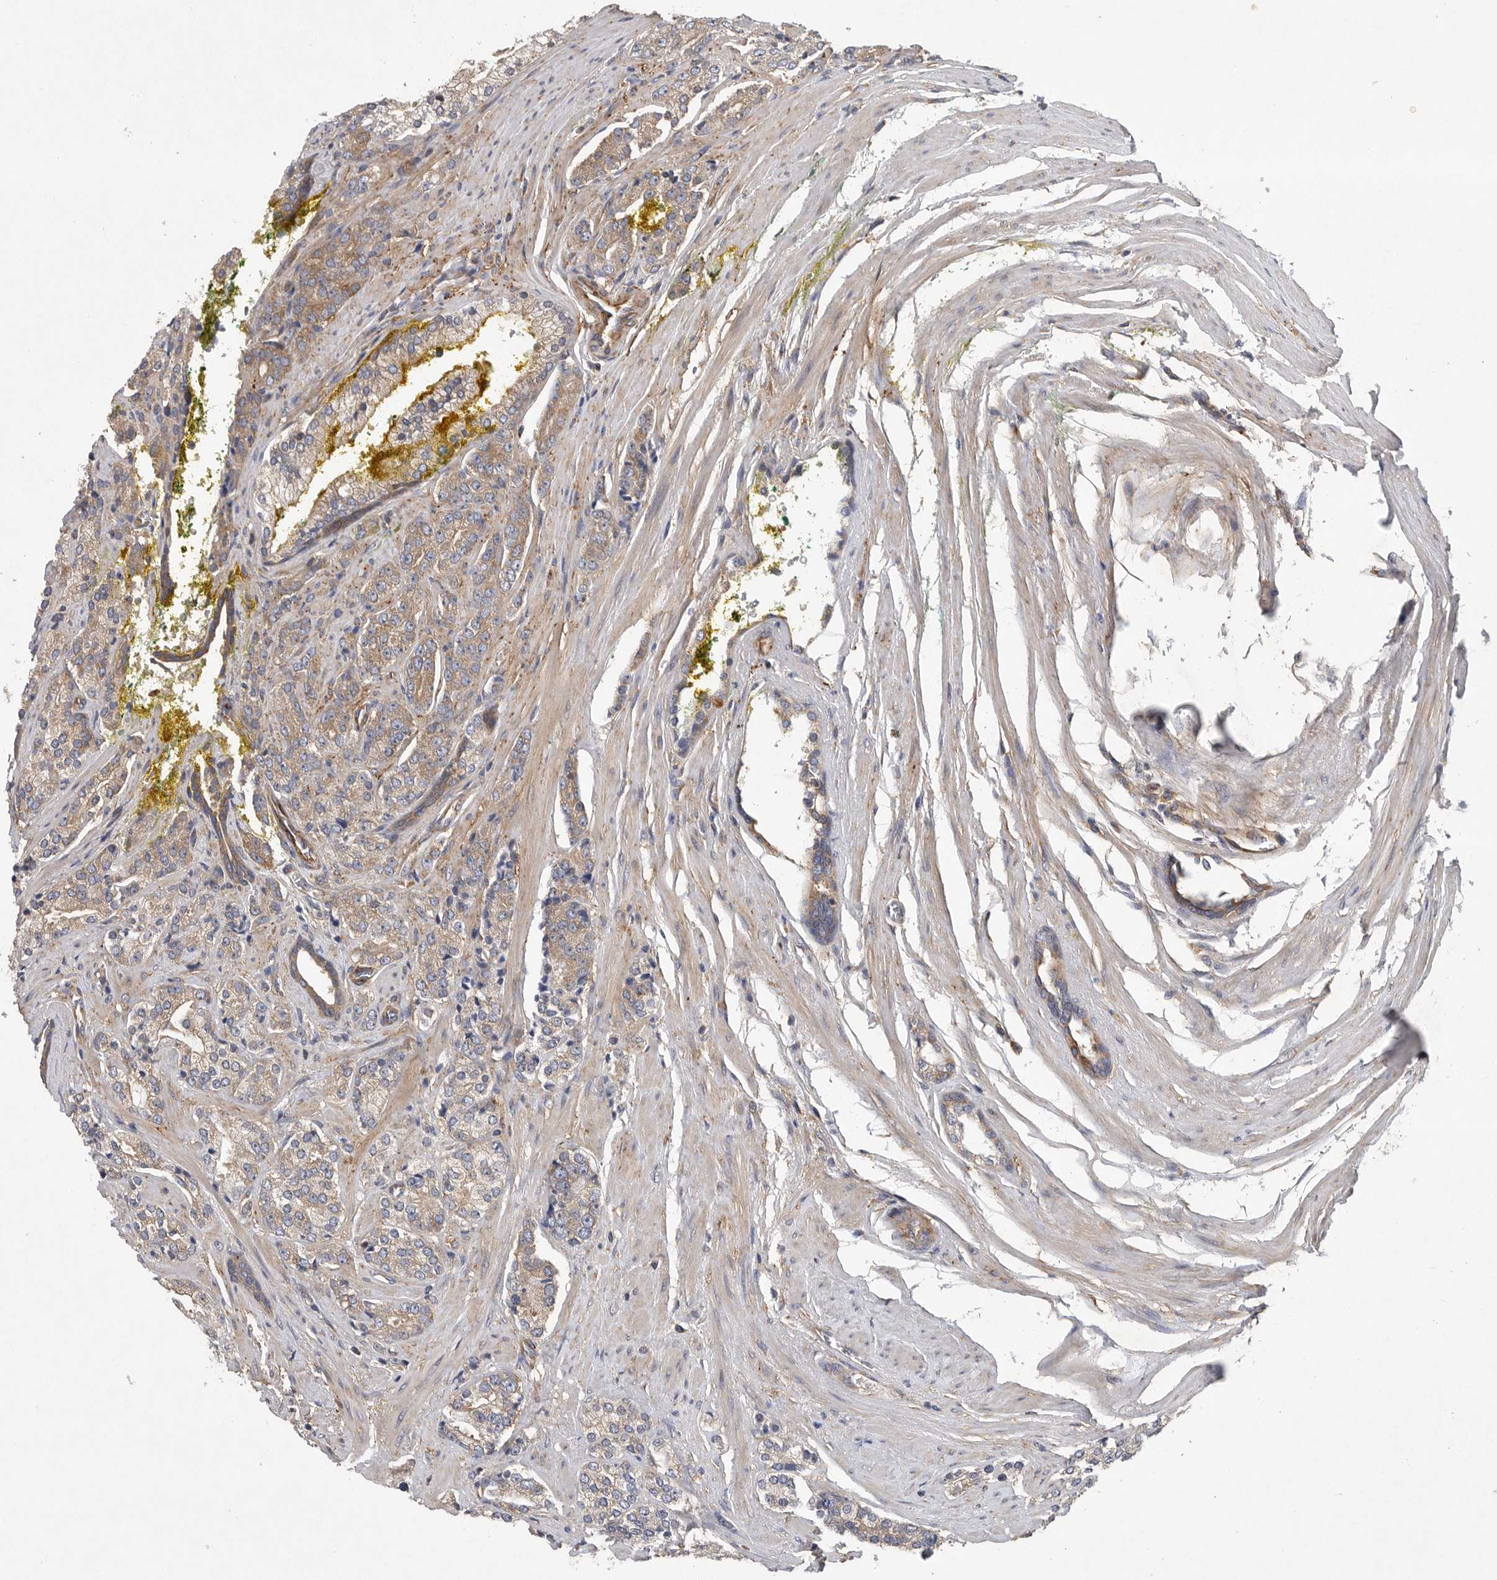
{"staining": {"intensity": "weak", "quantity": ">75%", "location": "cytoplasmic/membranous"}, "tissue": "prostate cancer", "cell_type": "Tumor cells", "image_type": "cancer", "snomed": [{"axis": "morphology", "description": "Adenocarcinoma, High grade"}, {"axis": "topography", "description": "Prostate"}], "caption": "Weak cytoplasmic/membranous staining is appreciated in approximately >75% of tumor cells in prostate cancer. The protein of interest is stained brown, and the nuclei are stained in blue (DAB (3,3'-diaminobenzidine) IHC with brightfield microscopy, high magnification).", "gene": "OXR1", "patient": {"sex": "male", "age": 71}}